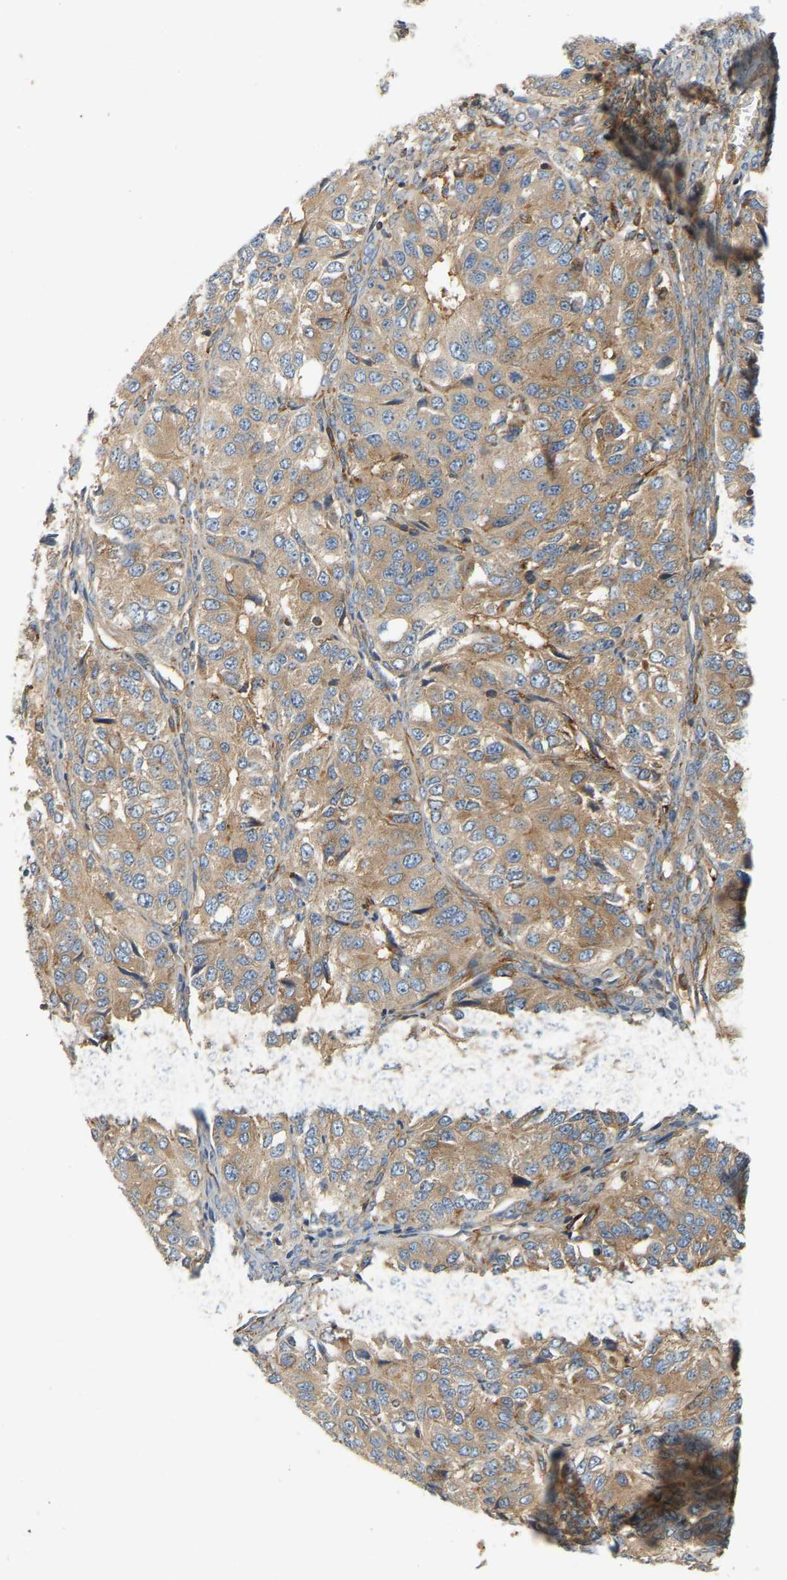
{"staining": {"intensity": "moderate", "quantity": ">75%", "location": "cytoplasmic/membranous"}, "tissue": "ovarian cancer", "cell_type": "Tumor cells", "image_type": "cancer", "snomed": [{"axis": "morphology", "description": "Carcinoma, endometroid"}, {"axis": "topography", "description": "Ovary"}], "caption": "DAB (3,3'-diaminobenzidine) immunohistochemical staining of human ovarian endometroid carcinoma shows moderate cytoplasmic/membranous protein positivity in about >75% of tumor cells.", "gene": "AKAP13", "patient": {"sex": "female", "age": 51}}